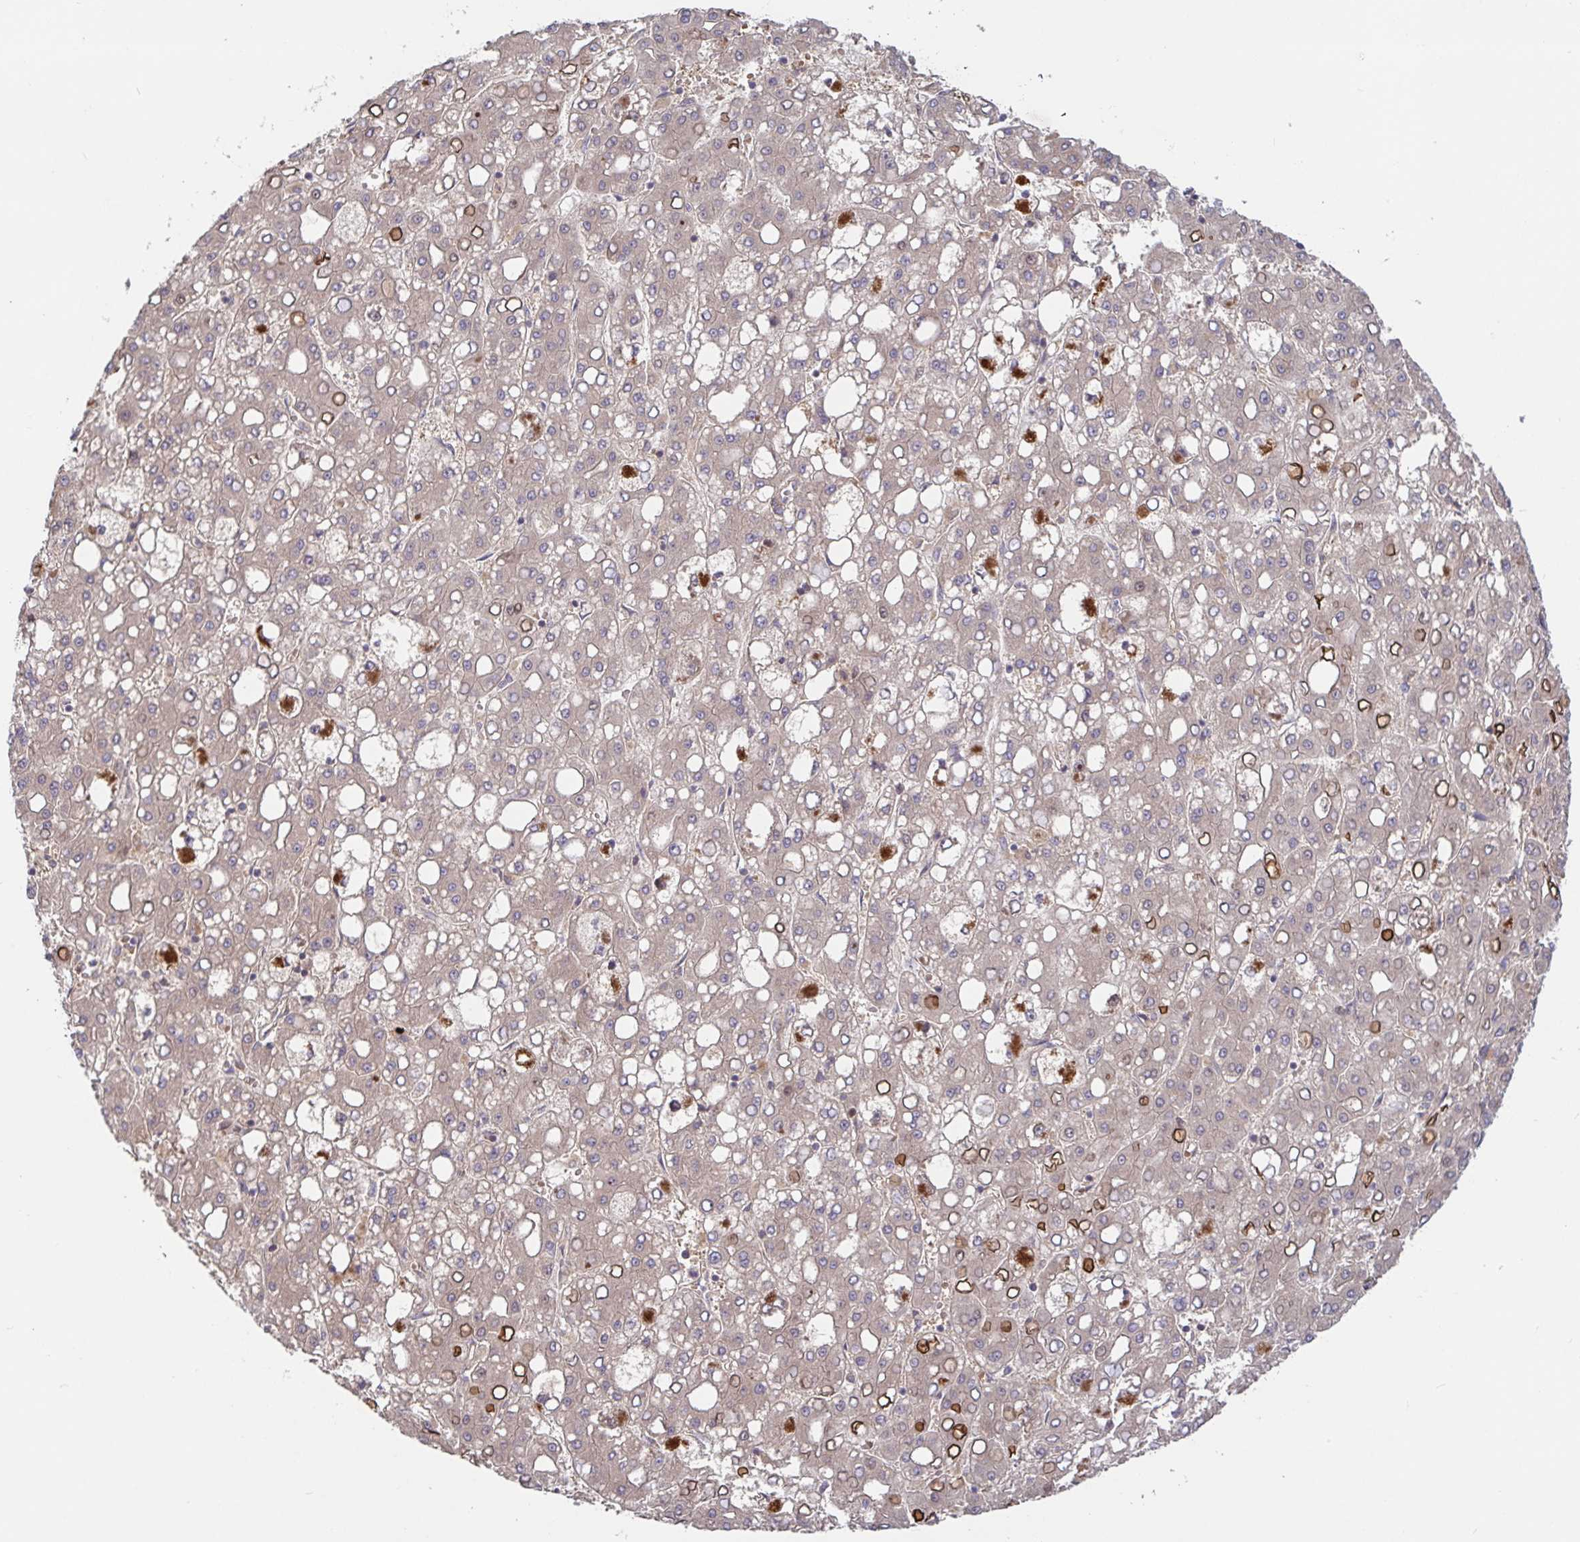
{"staining": {"intensity": "strong", "quantity": "<25%", "location": "cytoplasmic/membranous"}, "tissue": "liver cancer", "cell_type": "Tumor cells", "image_type": "cancer", "snomed": [{"axis": "morphology", "description": "Carcinoma, Hepatocellular, NOS"}, {"axis": "topography", "description": "Liver"}], "caption": "Immunohistochemical staining of liver hepatocellular carcinoma displays medium levels of strong cytoplasmic/membranous protein expression in about <25% of tumor cells. (DAB (3,3'-diaminobenzidine) IHC with brightfield microscopy, high magnification).", "gene": "AACS", "patient": {"sex": "male", "age": 65}}